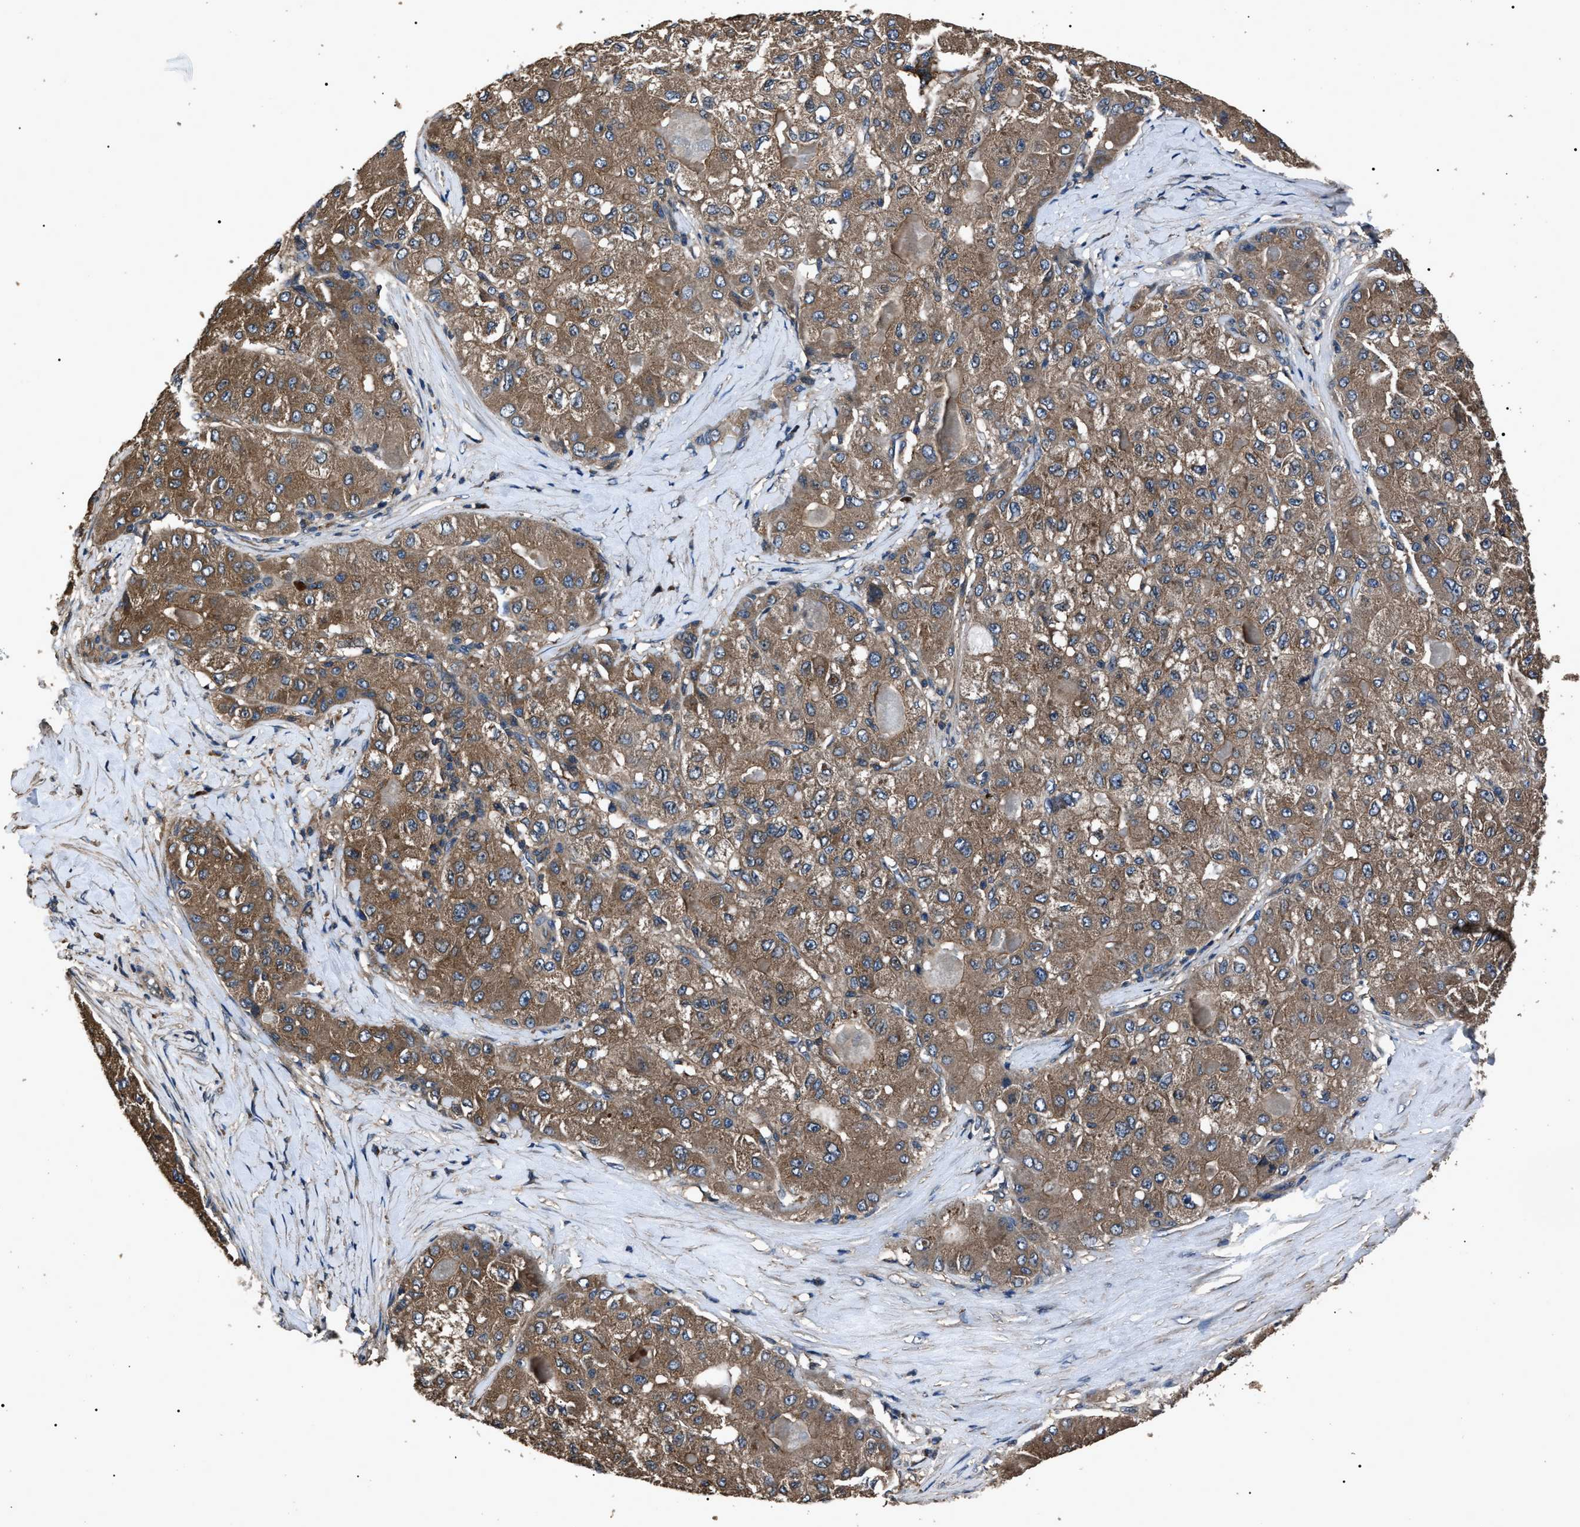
{"staining": {"intensity": "moderate", "quantity": ">75%", "location": "cytoplasmic/membranous"}, "tissue": "liver cancer", "cell_type": "Tumor cells", "image_type": "cancer", "snomed": [{"axis": "morphology", "description": "Carcinoma, Hepatocellular, NOS"}, {"axis": "topography", "description": "Liver"}], "caption": "The micrograph exhibits immunohistochemical staining of liver cancer (hepatocellular carcinoma). There is moderate cytoplasmic/membranous positivity is appreciated in approximately >75% of tumor cells. (Stains: DAB (3,3'-diaminobenzidine) in brown, nuclei in blue, Microscopy: brightfield microscopy at high magnification).", "gene": "RNF216", "patient": {"sex": "male", "age": 80}}